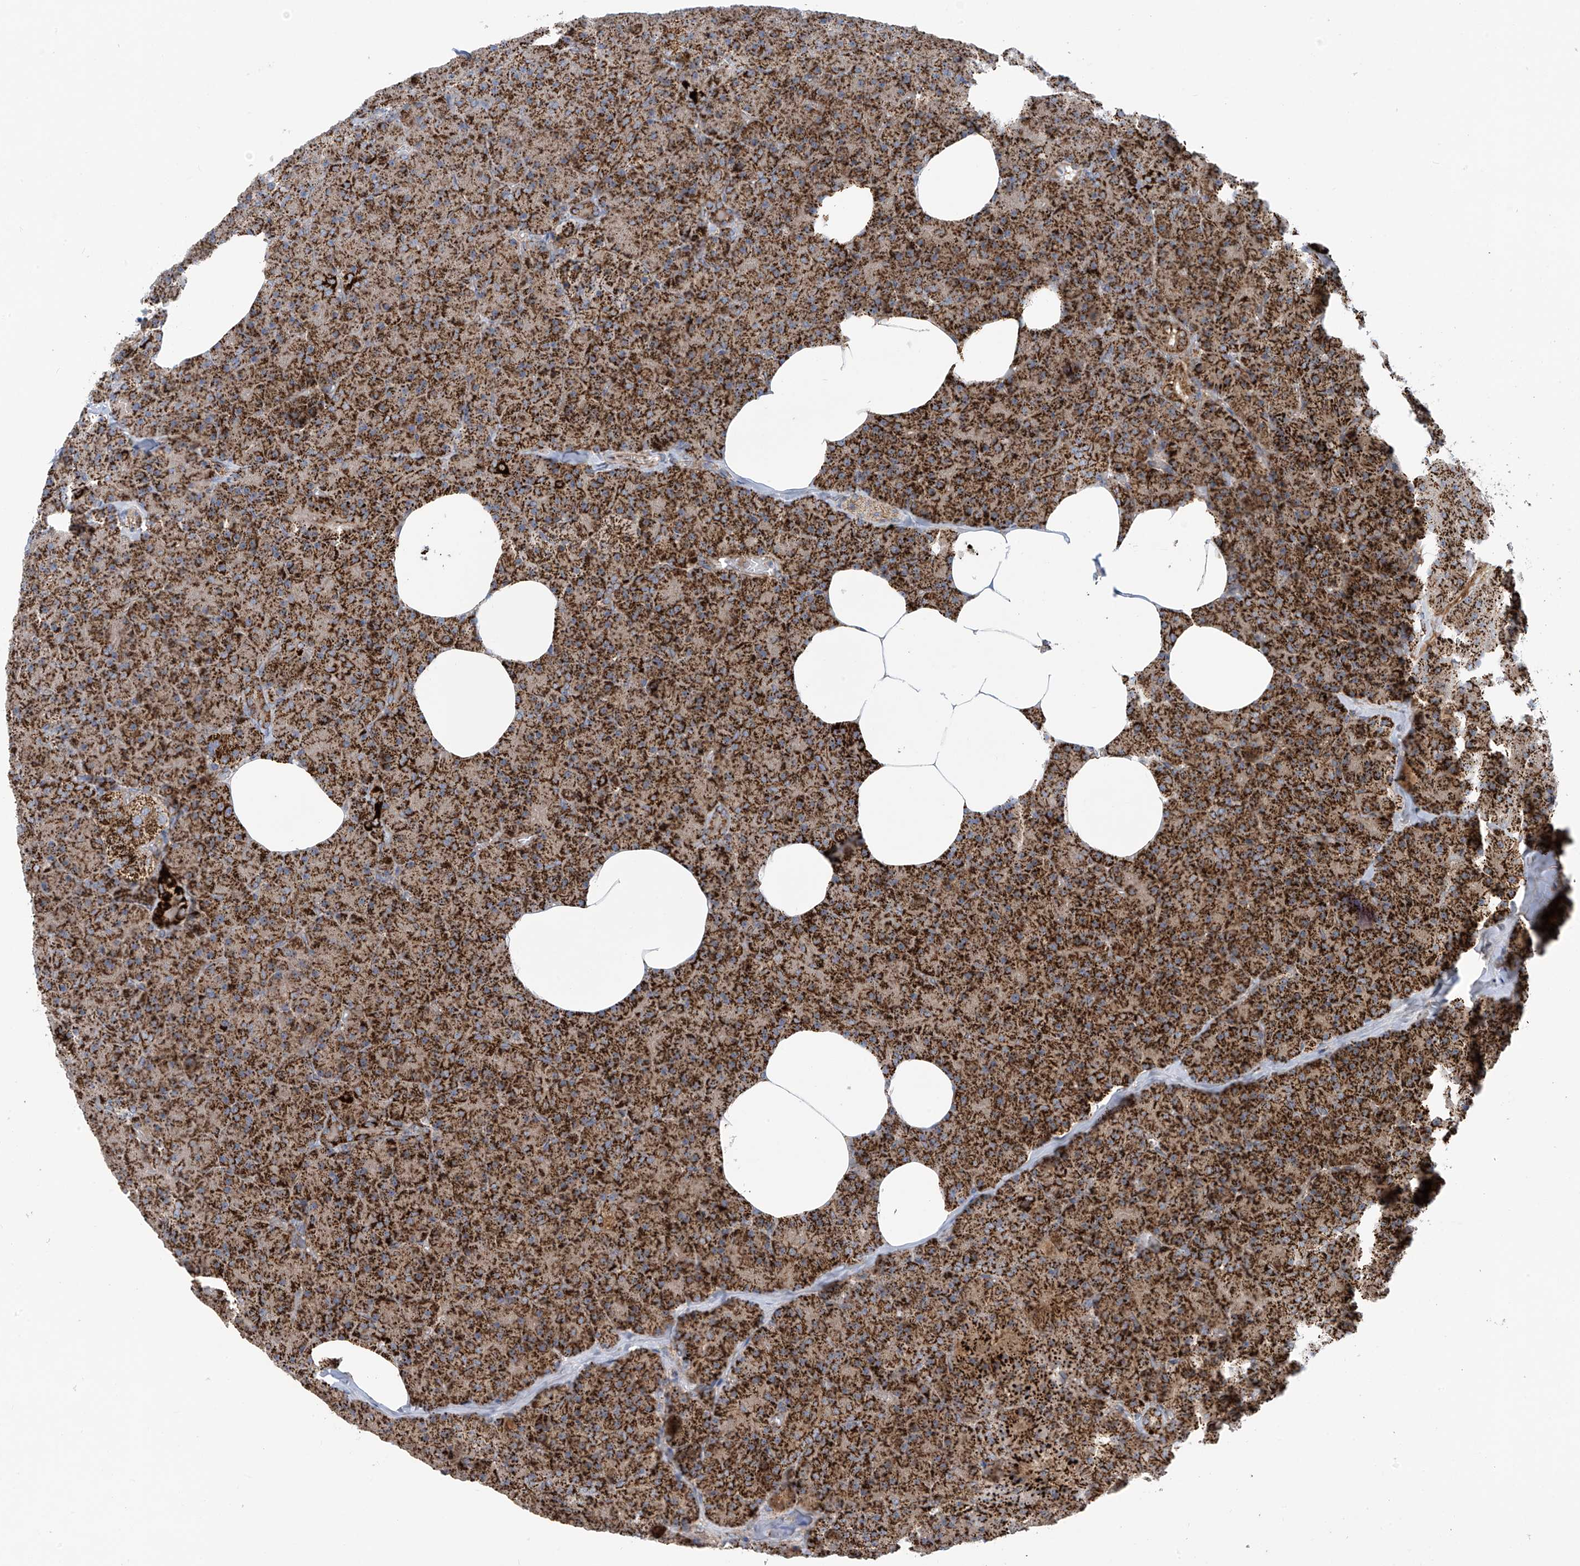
{"staining": {"intensity": "strong", "quantity": ">75%", "location": "cytoplasmic/membranous"}, "tissue": "pancreas", "cell_type": "Exocrine glandular cells", "image_type": "normal", "snomed": [{"axis": "morphology", "description": "Normal tissue, NOS"}, {"axis": "morphology", "description": "Carcinoid, malignant, NOS"}, {"axis": "topography", "description": "Pancreas"}], "caption": "A histopathology image of human pancreas stained for a protein displays strong cytoplasmic/membranous brown staining in exocrine glandular cells.", "gene": "COX10", "patient": {"sex": "female", "age": 35}}